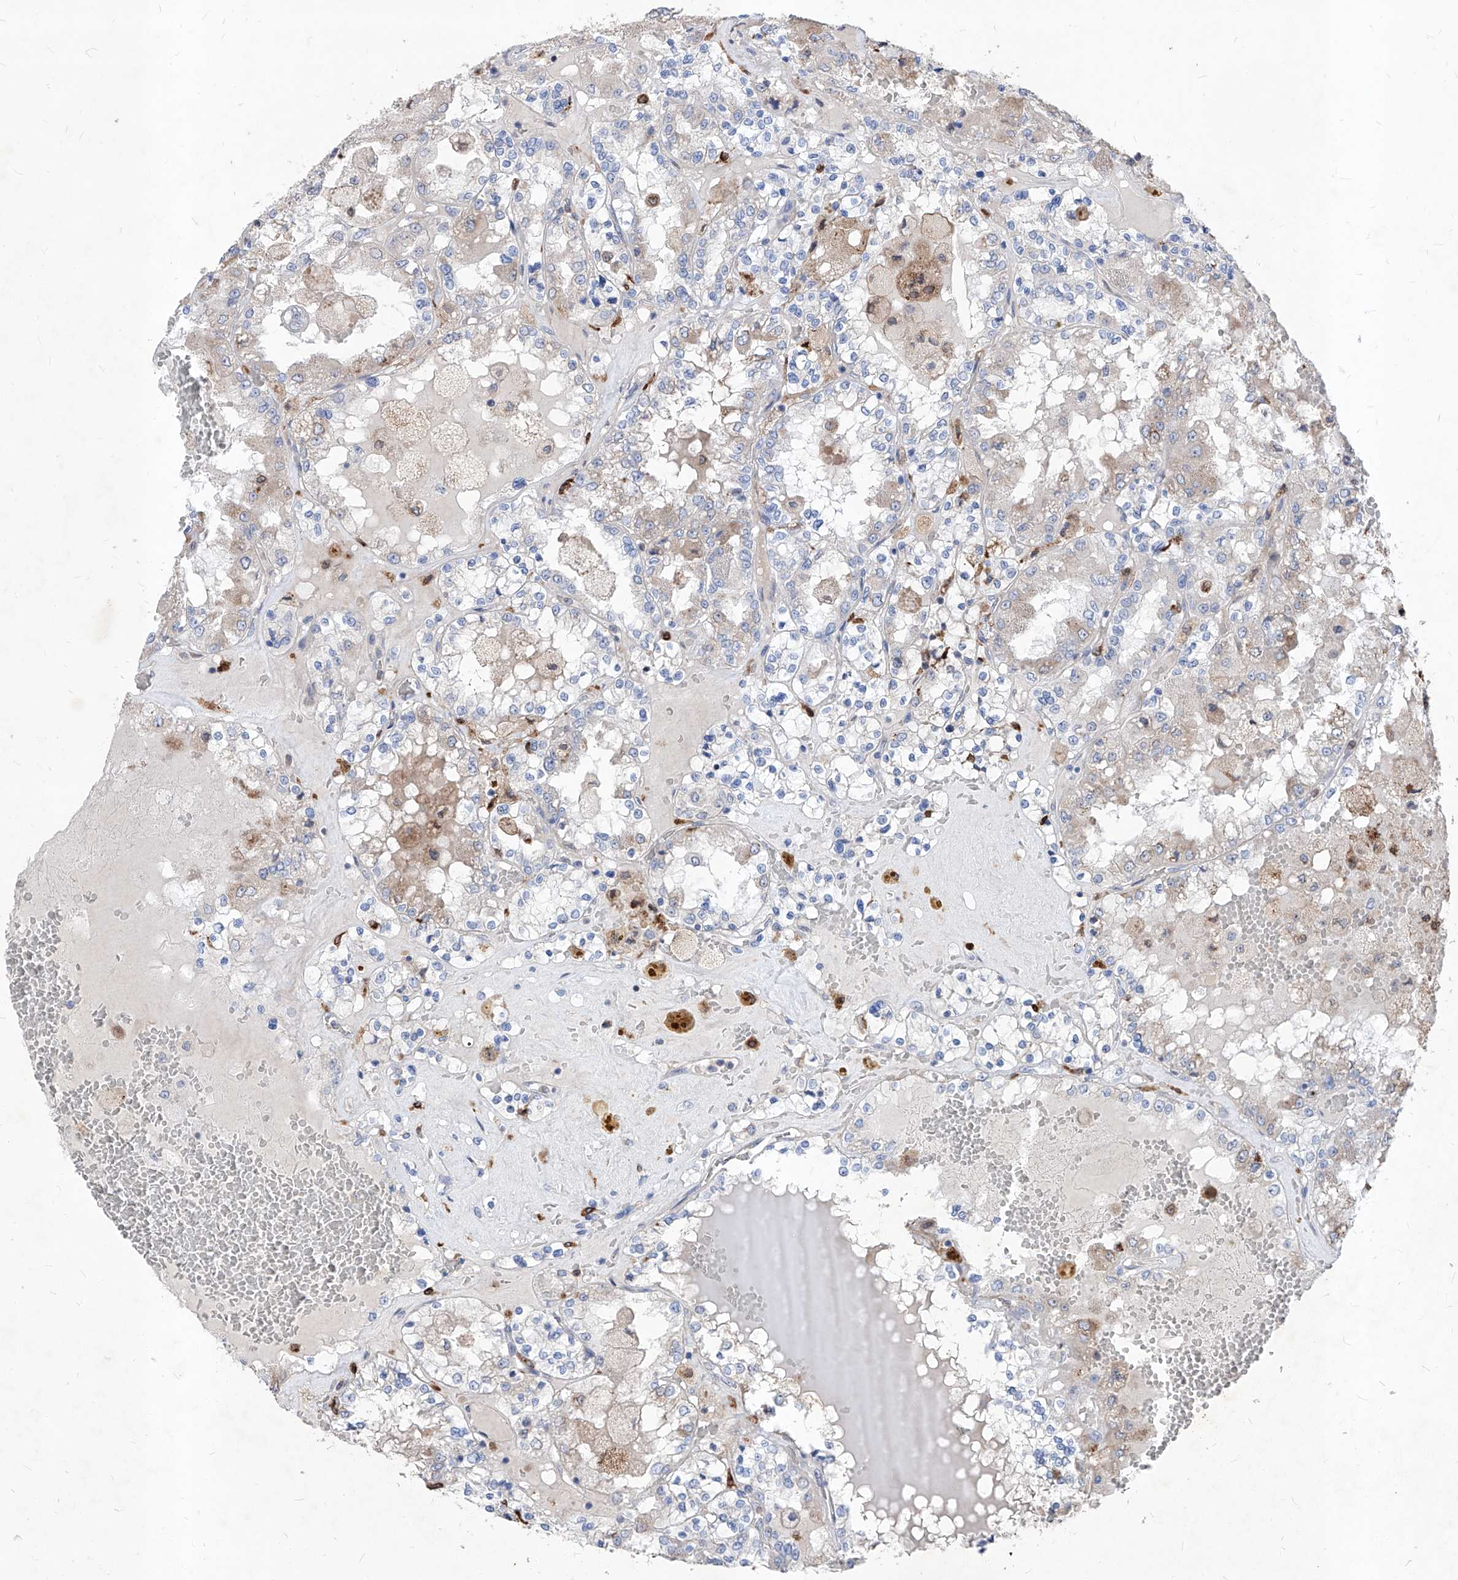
{"staining": {"intensity": "negative", "quantity": "none", "location": "none"}, "tissue": "renal cancer", "cell_type": "Tumor cells", "image_type": "cancer", "snomed": [{"axis": "morphology", "description": "Adenocarcinoma, NOS"}, {"axis": "topography", "description": "Kidney"}], "caption": "Micrograph shows no significant protein expression in tumor cells of renal adenocarcinoma.", "gene": "UBOX5", "patient": {"sex": "female", "age": 56}}